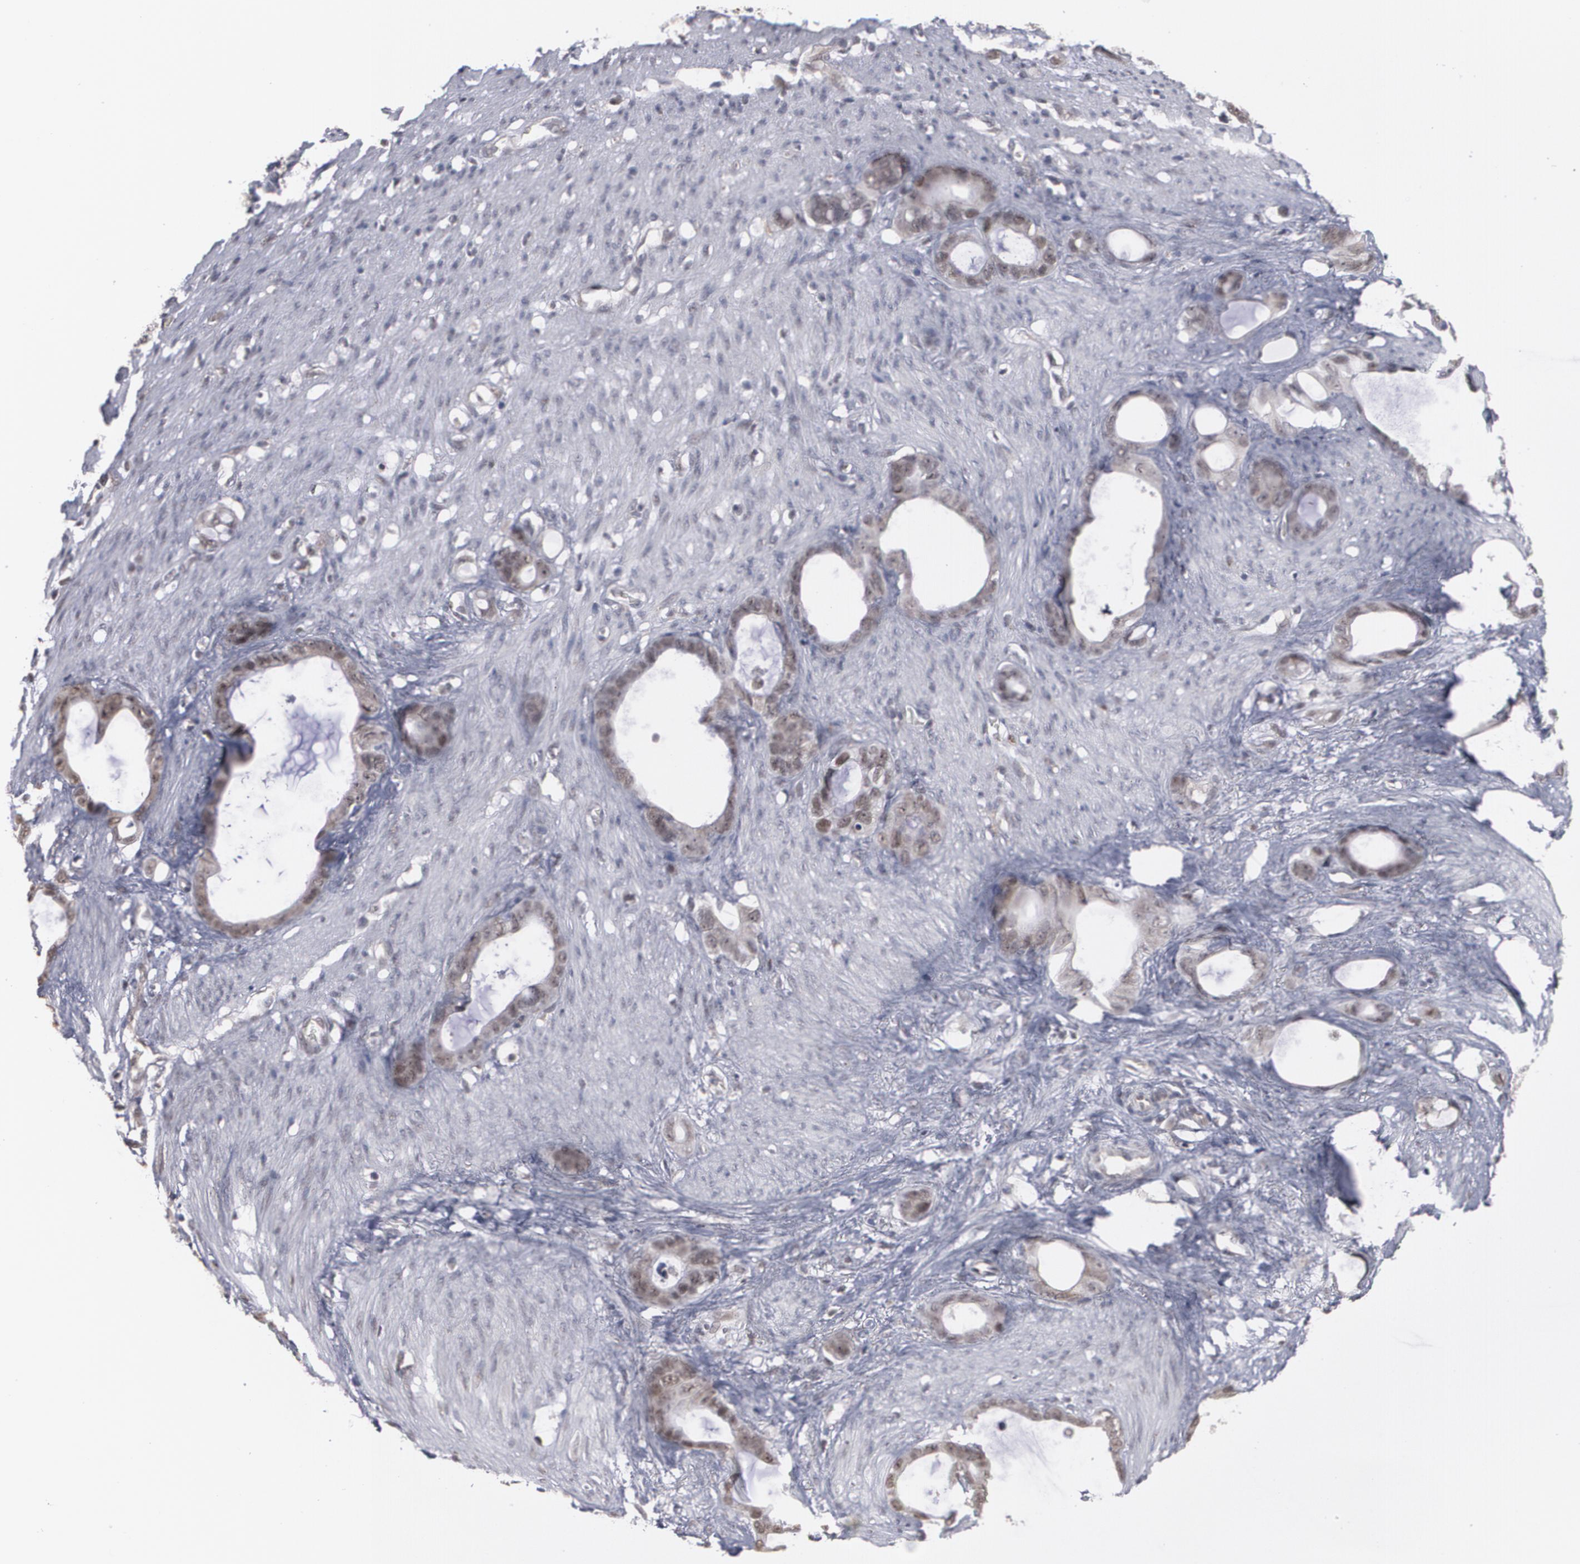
{"staining": {"intensity": "weak", "quantity": ">75%", "location": "nuclear"}, "tissue": "stomach cancer", "cell_type": "Tumor cells", "image_type": "cancer", "snomed": [{"axis": "morphology", "description": "Adenocarcinoma, NOS"}, {"axis": "topography", "description": "Stomach"}], "caption": "An IHC histopathology image of neoplastic tissue is shown. Protein staining in brown labels weak nuclear positivity in stomach adenocarcinoma within tumor cells.", "gene": "ZNF75A", "patient": {"sex": "female", "age": 75}}